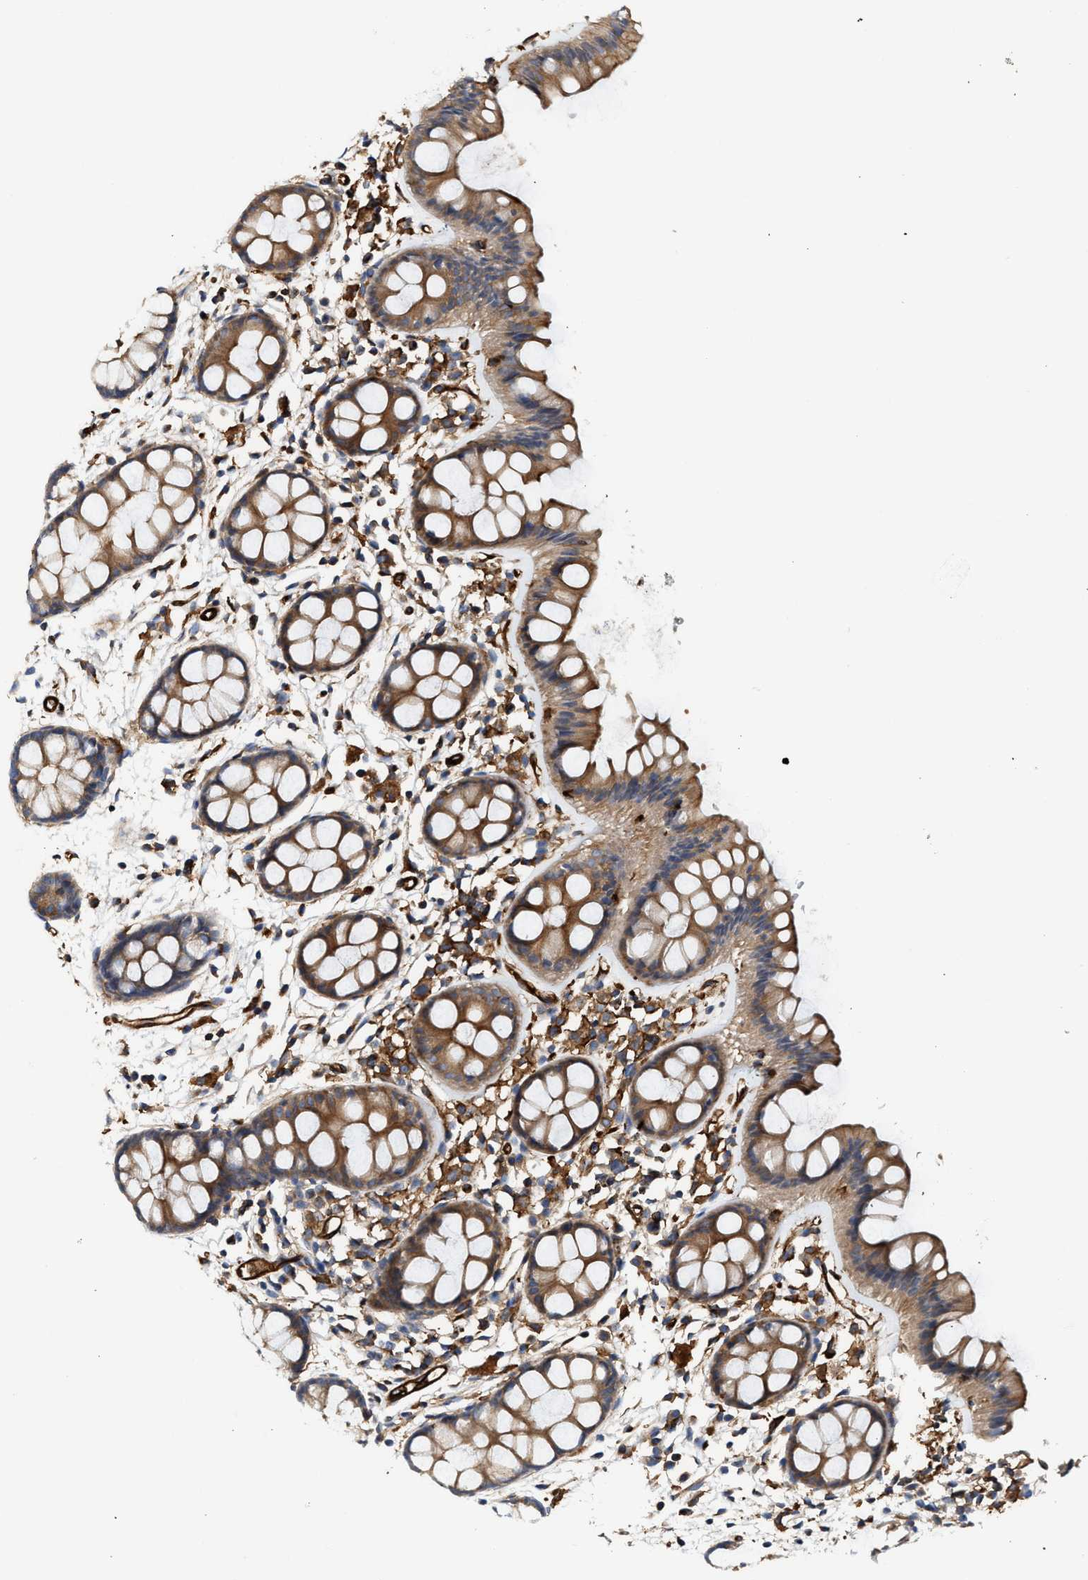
{"staining": {"intensity": "moderate", "quantity": ">75%", "location": "cytoplasmic/membranous"}, "tissue": "rectum", "cell_type": "Glandular cells", "image_type": "normal", "snomed": [{"axis": "morphology", "description": "Normal tissue, NOS"}, {"axis": "topography", "description": "Rectum"}], "caption": "Immunohistochemistry (IHC) of benign human rectum exhibits medium levels of moderate cytoplasmic/membranous positivity in approximately >75% of glandular cells.", "gene": "HIP1", "patient": {"sex": "female", "age": 66}}